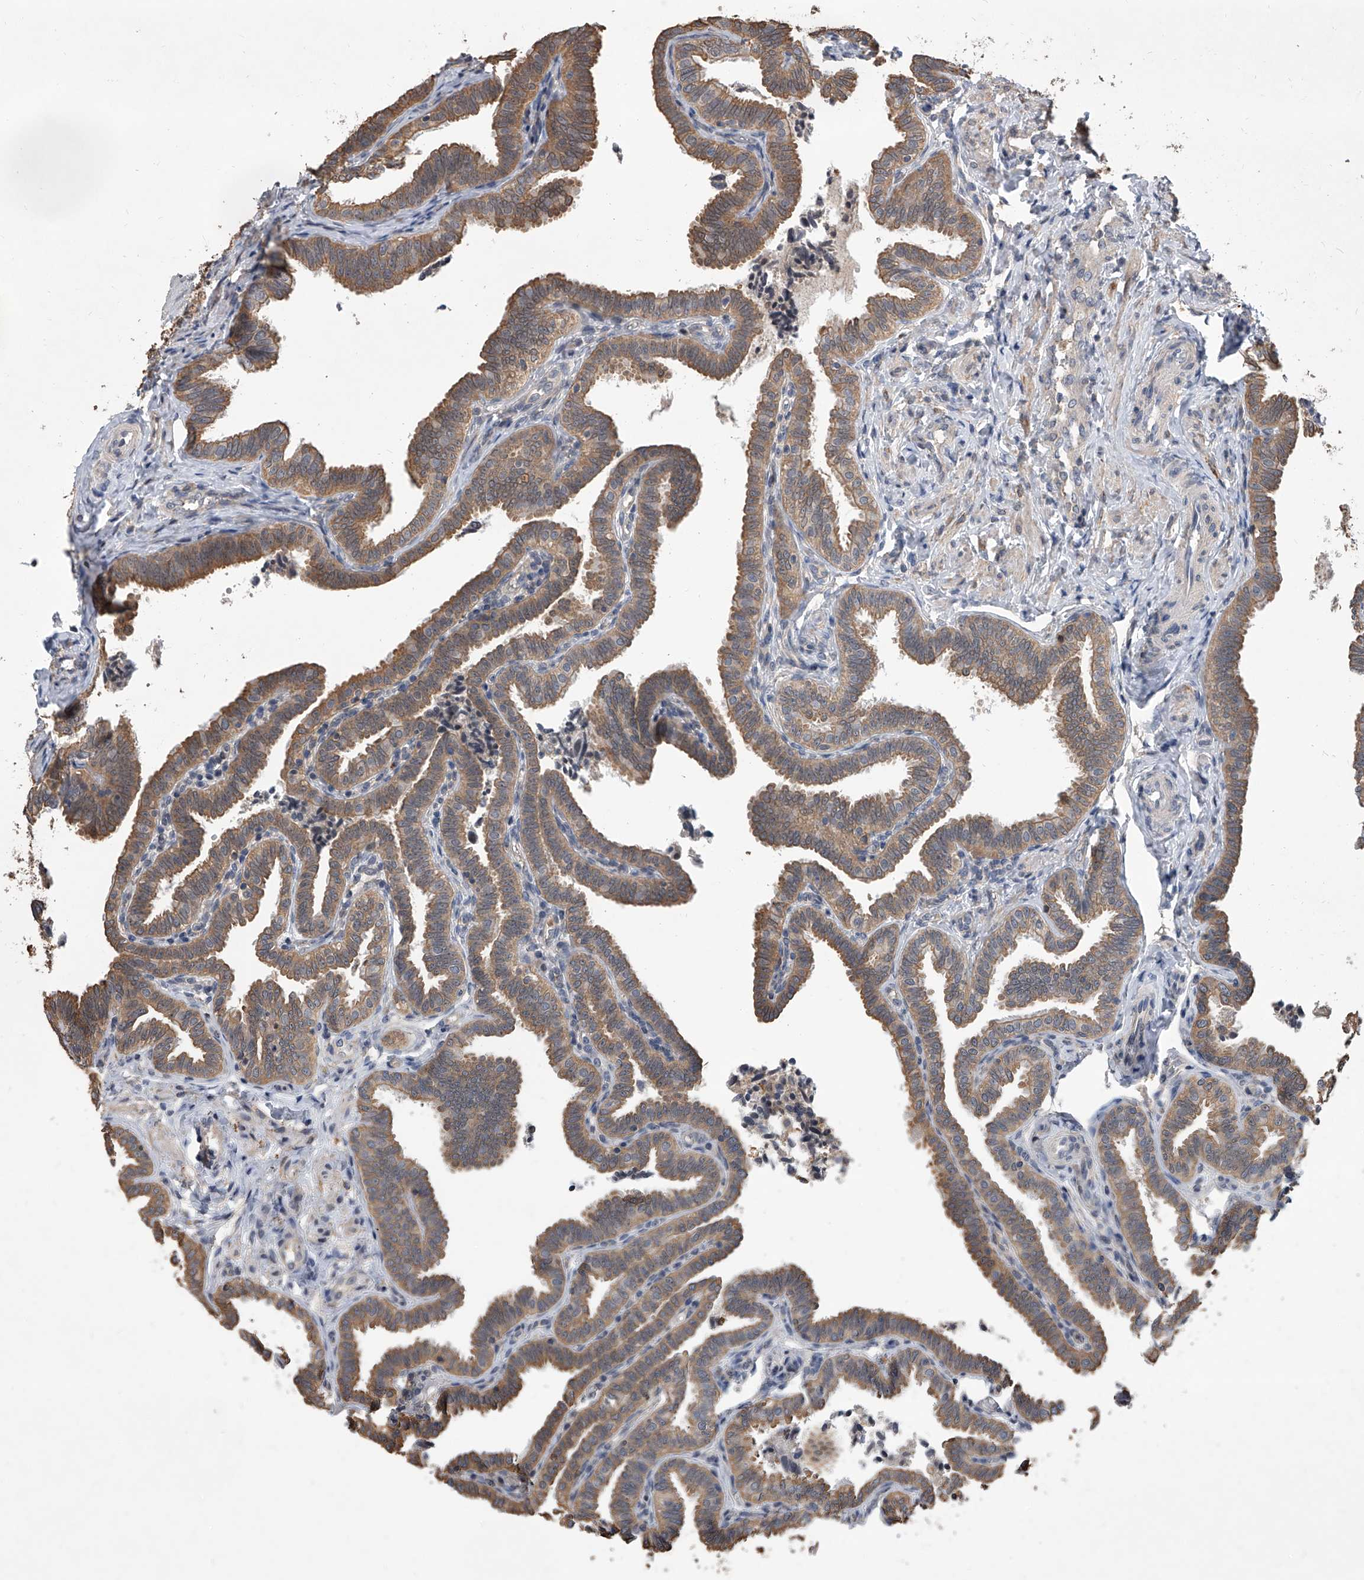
{"staining": {"intensity": "moderate", "quantity": ">75%", "location": "cytoplasmic/membranous"}, "tissue": "fallopian tube", "cell_type": "Glandular cells", "image_type": "normal", "snomed": [{"axis": "morphology", "description": "Normal tissue, NOS"}, {"axis": "topography", "description": "Fallopian tube"}], "caption": "Brown immunohistochemical staining in benign fallopian tube reveals moderate cytoplasmic/membranous positivity in about >75% of glandular cells.", "gene": "BHLHE23", "patient": {"sex": "female", "age": 39}}